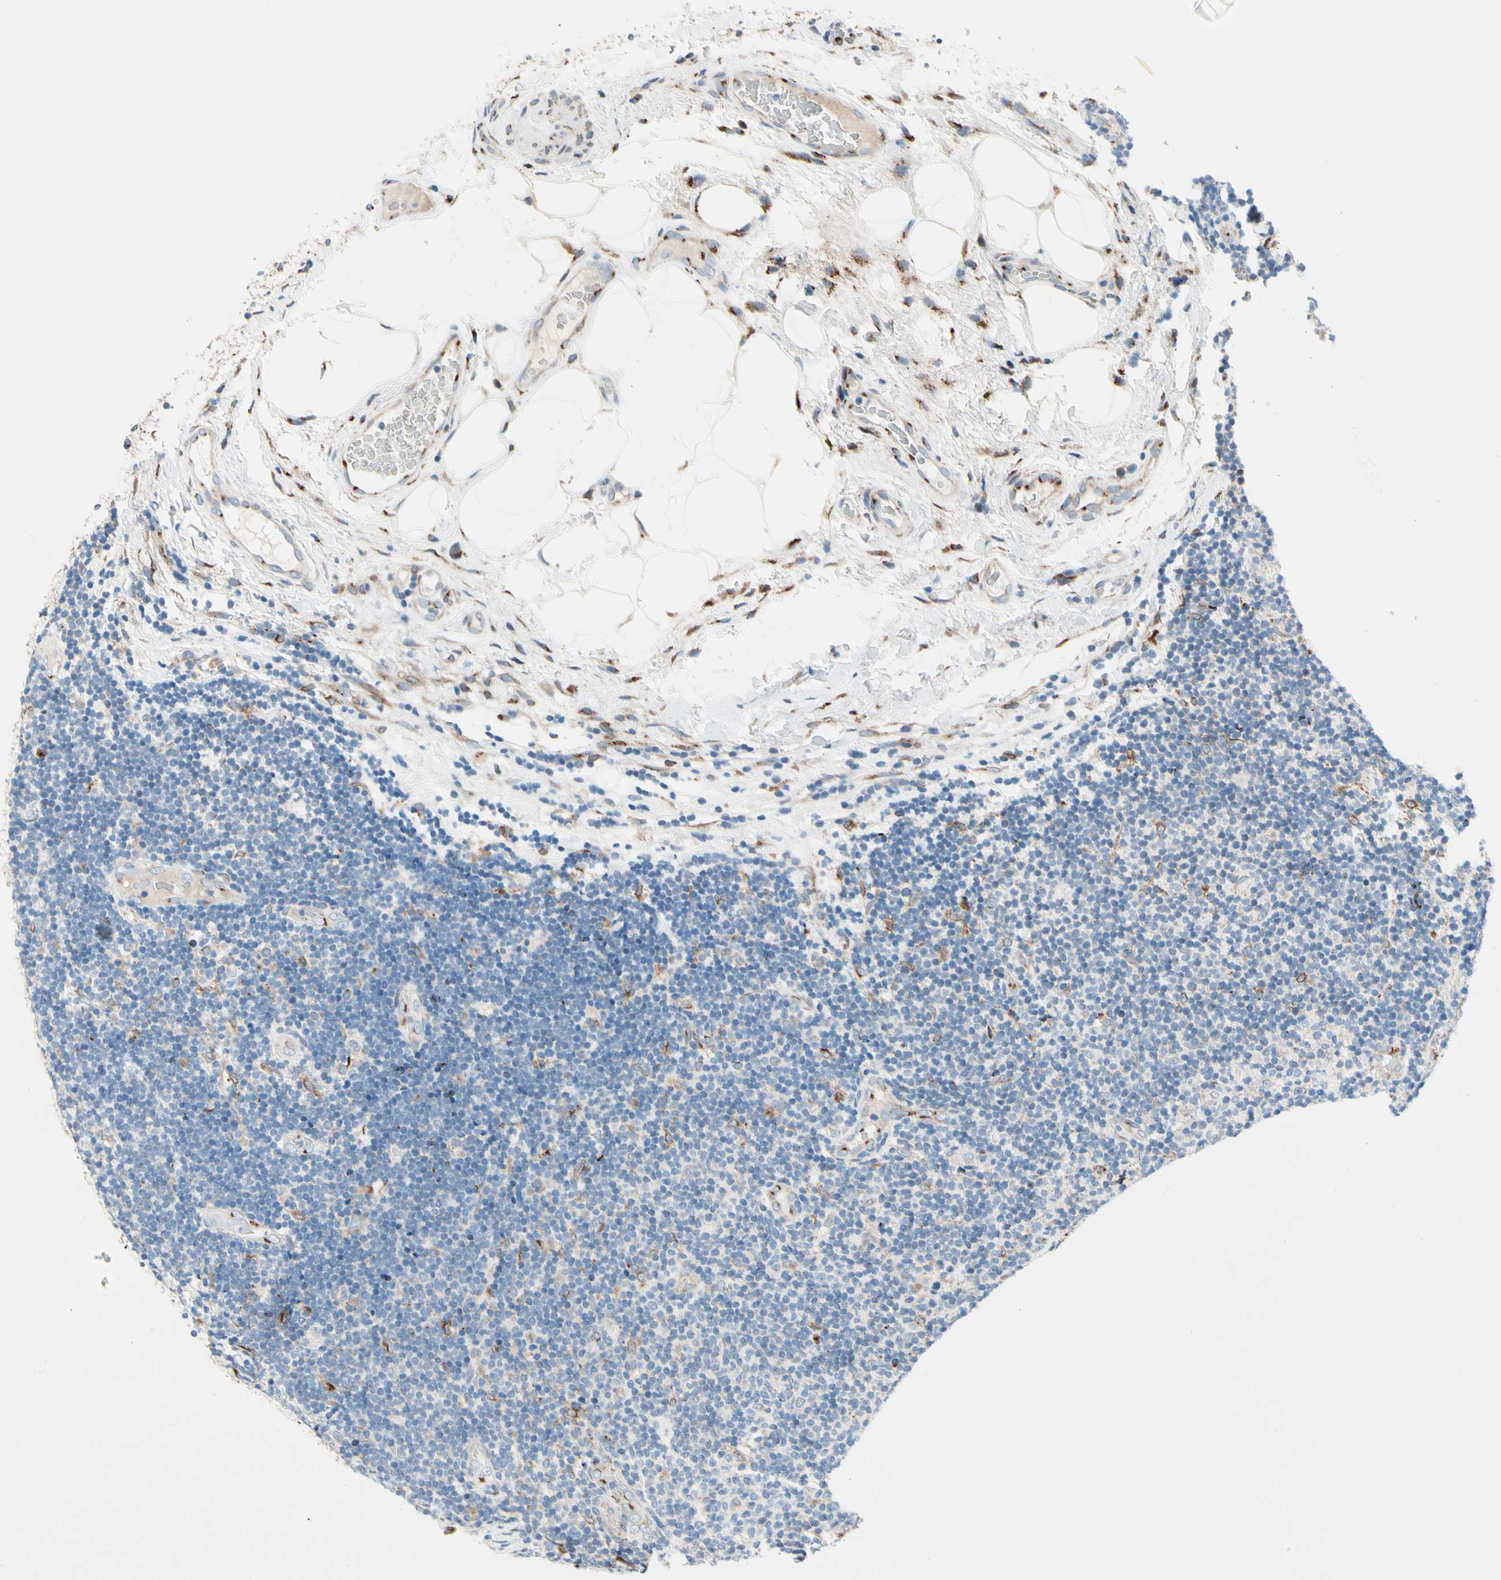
{"staining": {"intensity": "negative", "quantity": "none", "location": "none"}, "tissue": "lymphoma", "cell_type": "Tumor cells", "image_type": "cancer", "snomed": [{"axis": "morphology", "description": "Malignant lymphoma, non-Hodgkin's type, Low grade"}, {"axis": "topography", "description": "Lymph node"}], "caption": "The micrograph exhibits no significant staining in tumor cells of lymphoma. (DAB (3,3'-diaminobenzidine) IHC visualized using brightfield microscopy, high magnification).", "gene": "NUCB1", "patient": {"sex": "male", "age": 83}}